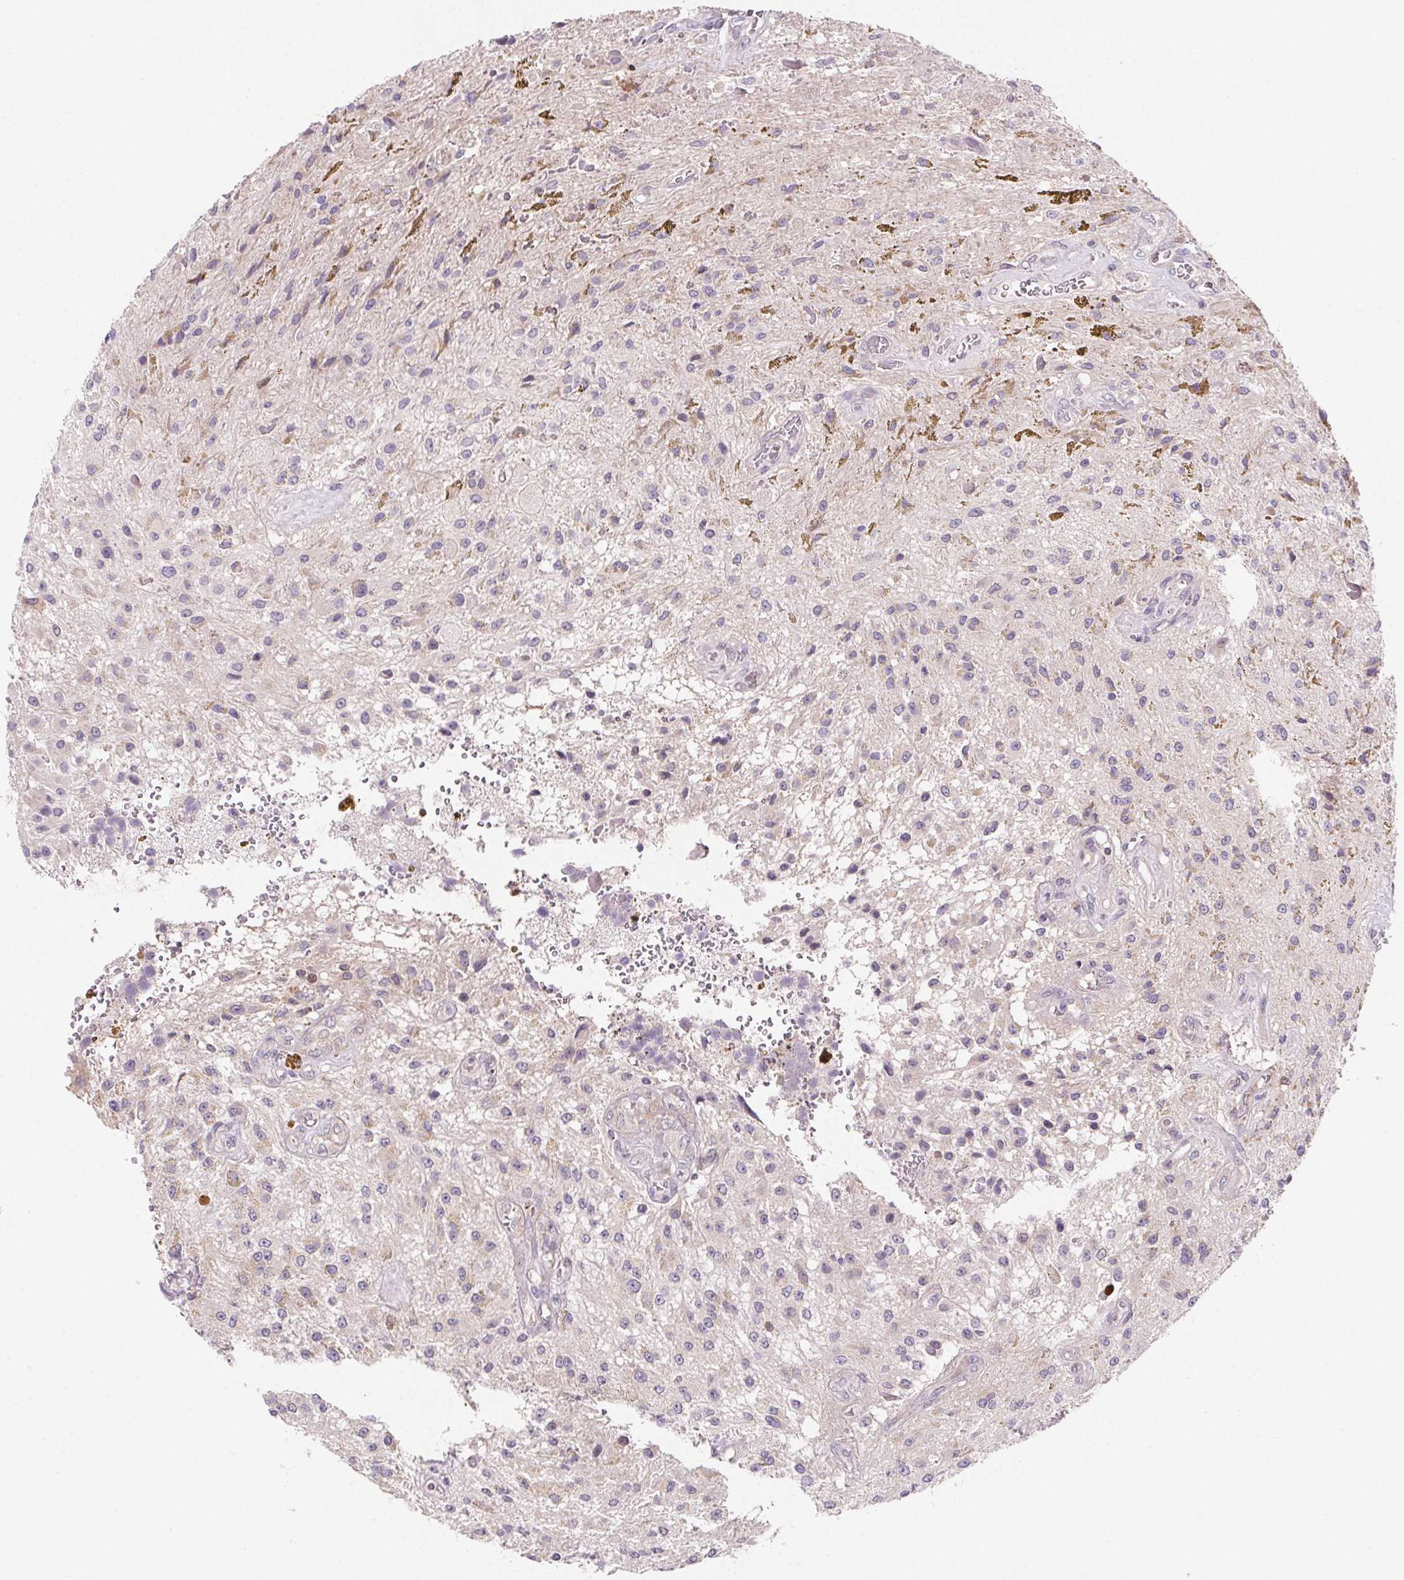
{"staining": {"intensity": "negative", "quantity": "none", "location": "none"}, "tissue": "glioma", "cell_type": "Tumor cells", "image_type": "cancer", "snomed": [{"axis": "morphology", "description": "Glioma, malignant, Low grade"}, {"axis": "topography", "description": "Cerebellum"}], "caption": "Malignant glioma (low-grade) was stained to show a protein in brown. There is no significant positivity in tumor cells. Brightfield microscopy of IHC stained with DAB (3,3'-diaminobenzidine) (brown) and hematoxylin (blue), captured at high magnification.", "gene": "GBP1", "patient": {"sex": "female", "age": 14}}